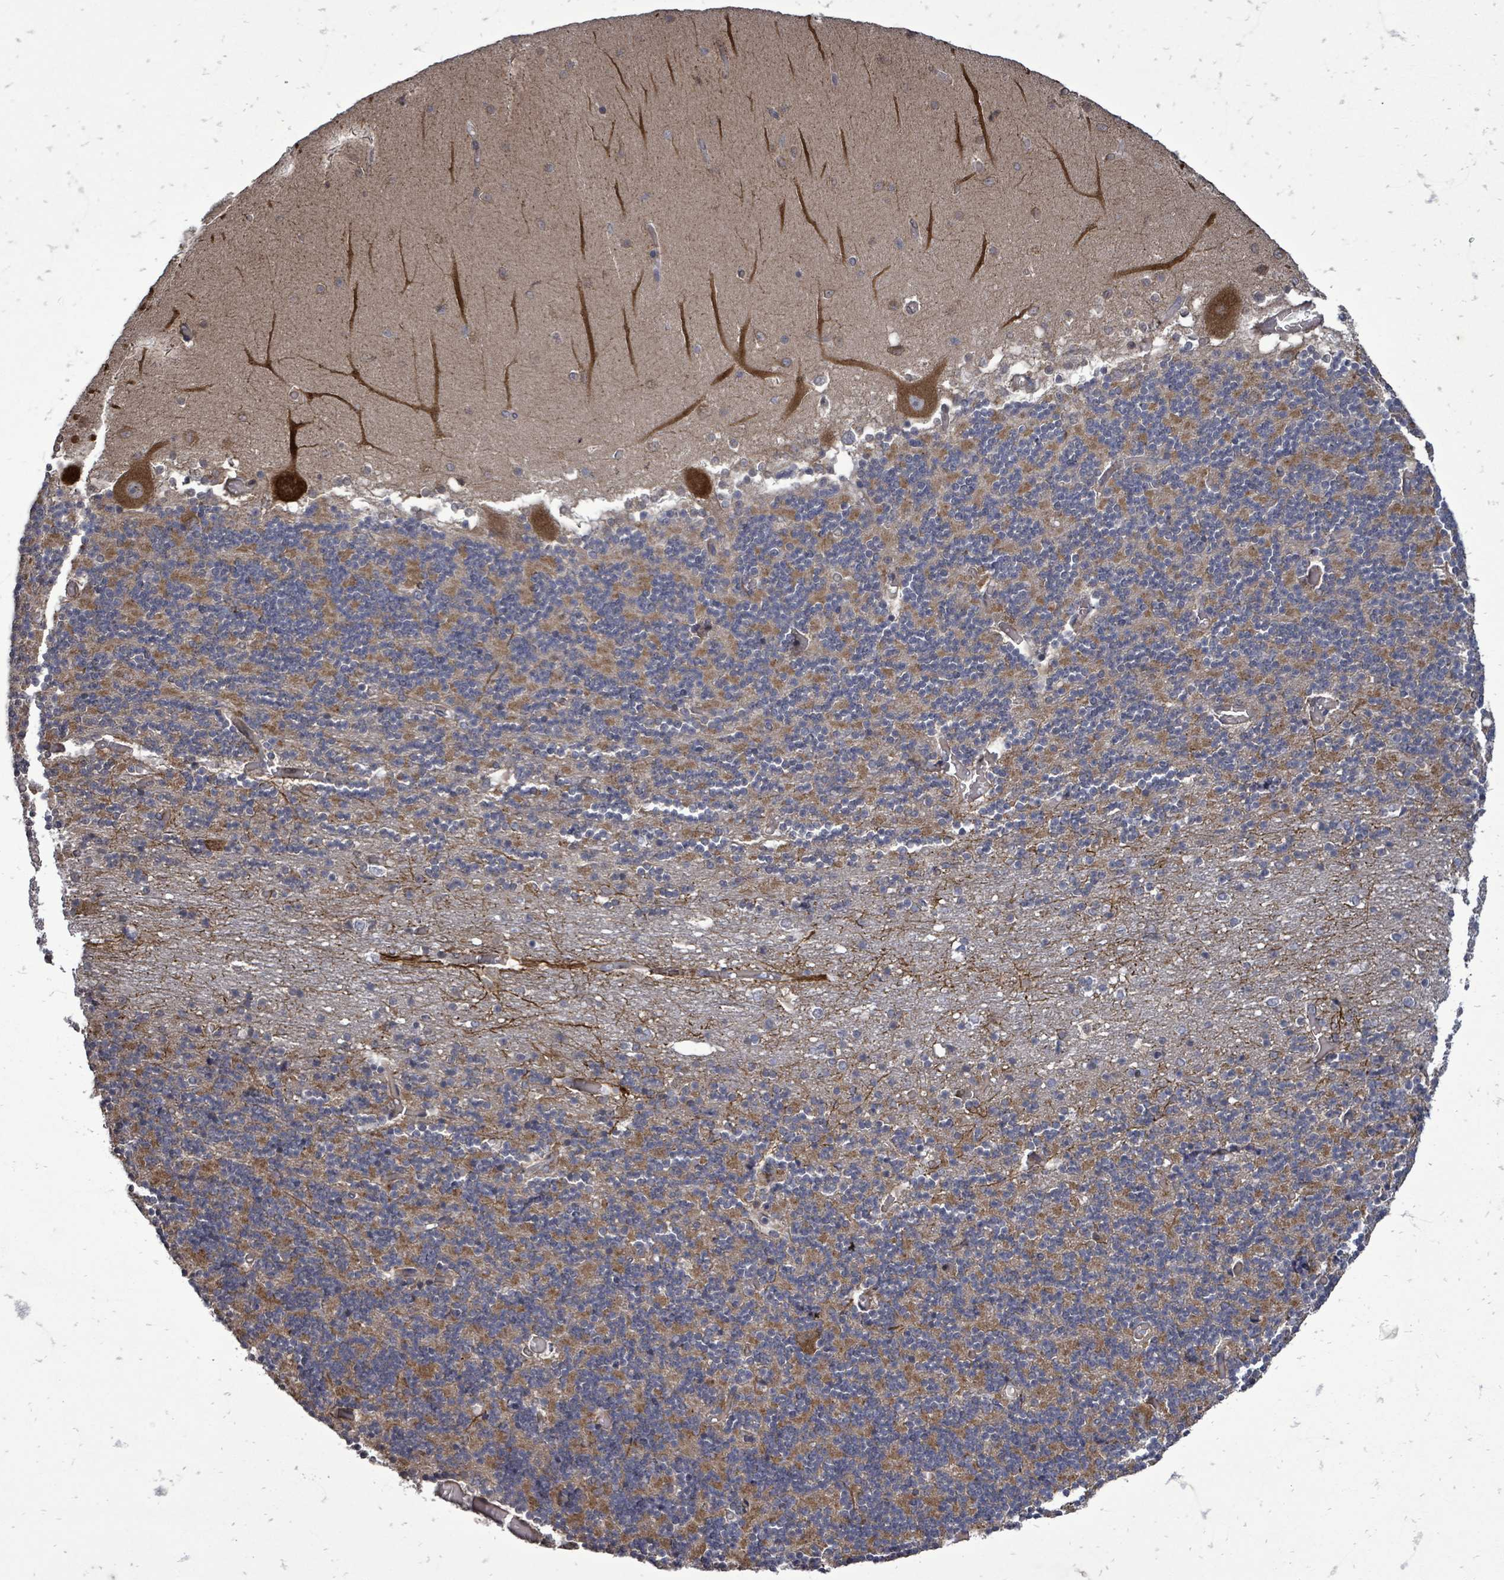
{"staining": {"intensity": "moderate", "quantity": "25%-75%", "location": "cytoplasmic/membranous"}, "tissue": "cerebellum", "cell_type": "Cells in granular layer", "image_type": "normal", "snomed": [{"axis": "morphology", "description": "Normal tissue, NOS"}, {"axis": "topography", "description": "Cerebellum"}], "caption": "A photomicrograph showing moderate cytoplasmic/membranous expression in approximately 25%-75% of cells in granular layer in unremarkable cerebellum, as visualized by brown immunohistochemical staining.", "gene": "RALGAPB", "patient": {"sex": "female", "age": 28}}